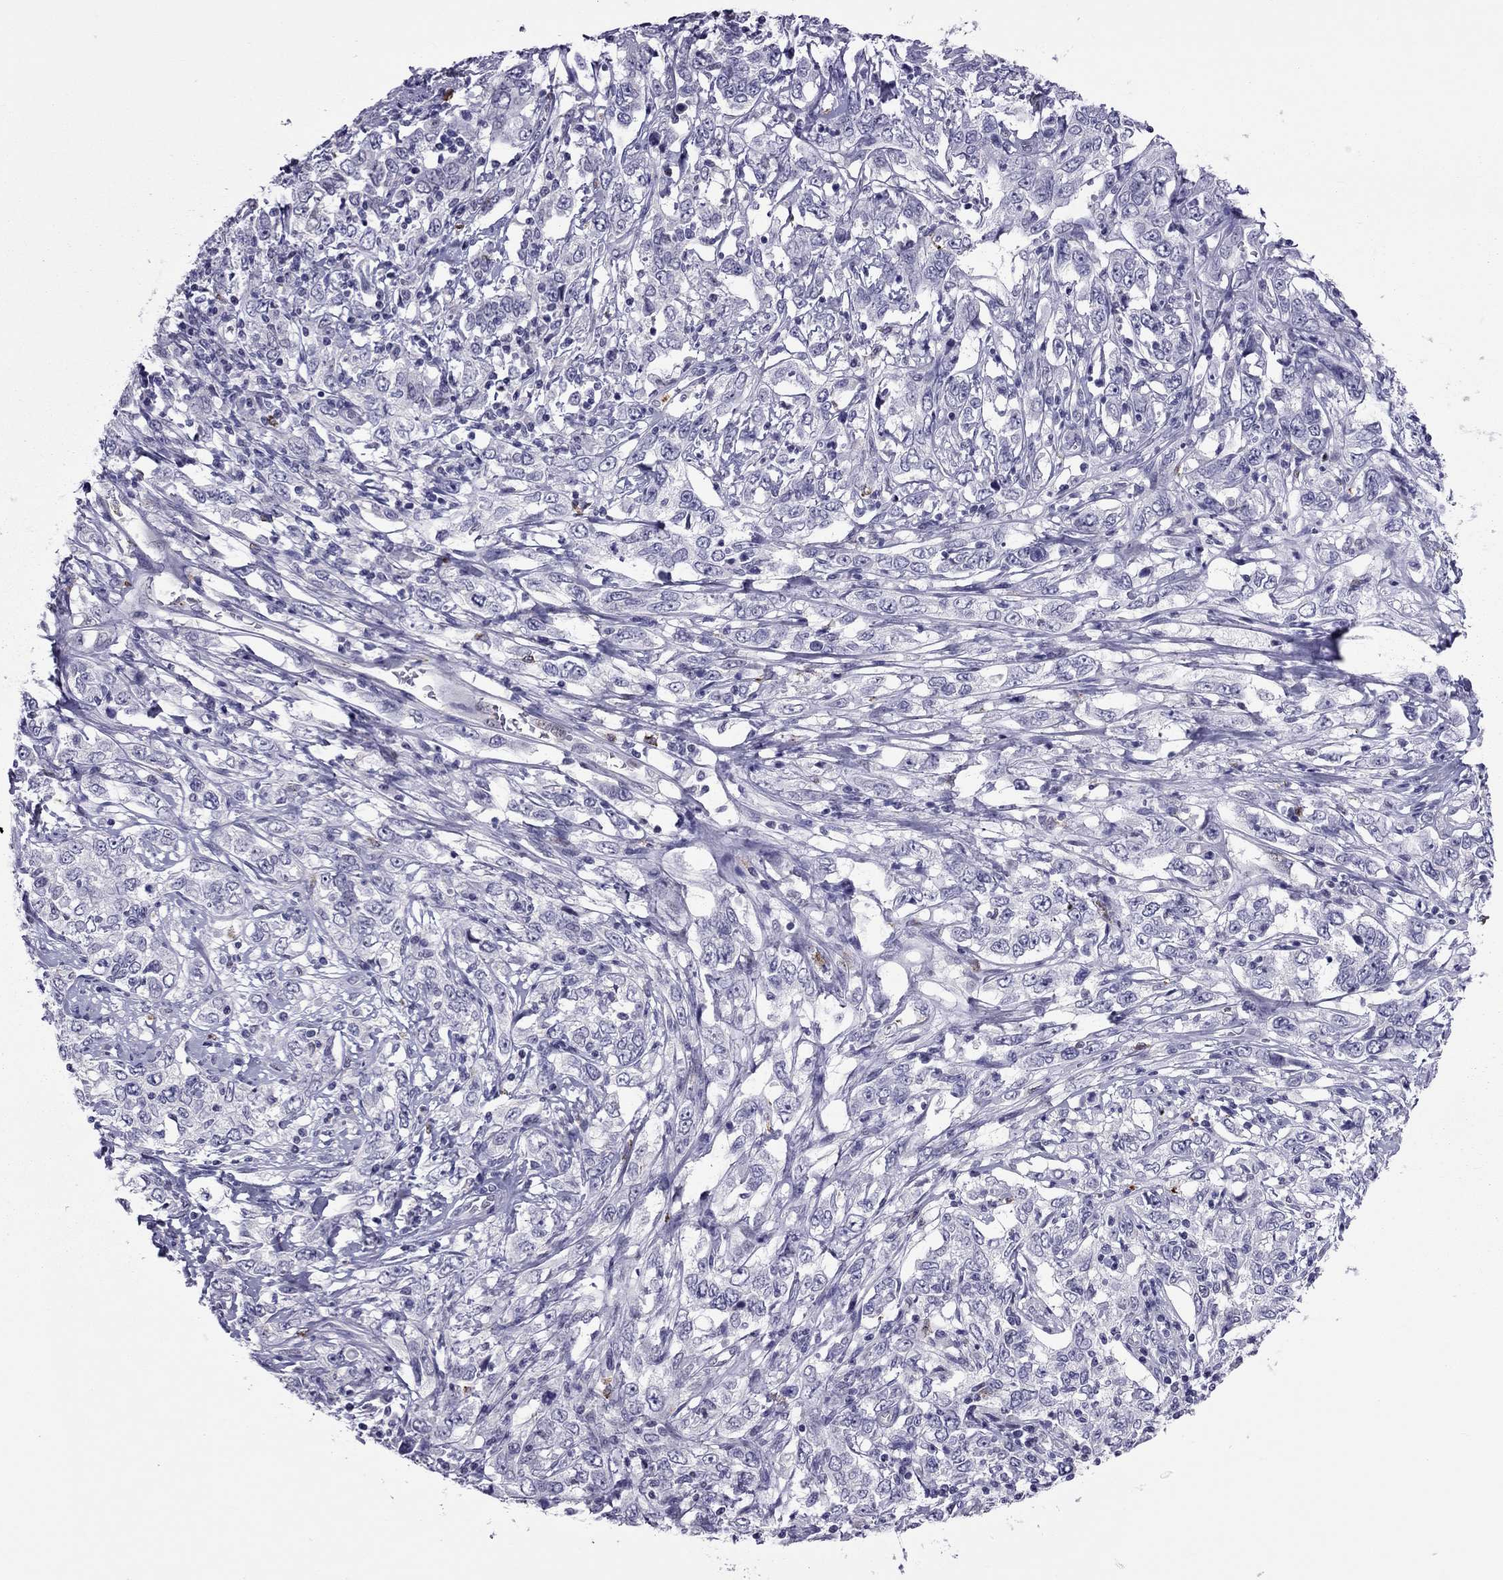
{"staining": {"intensity": "negative", "quantity": "none", "location": "none"}, "tissue": "cervical cancer", "cell_type": "Tumor cells", "image_type": "cancer", "snomed": [{"axis": "morphology", "description": "Adenocarcinoma, NOS"}, {"axis": "topography", "description": "Cervix"}], "caption": "Immunohistochemistry (IHC) of human cervical cancer shows no staining in tumor cells.", "gene": "CCL27", "patient": {"sex": "female", "age": 40}}